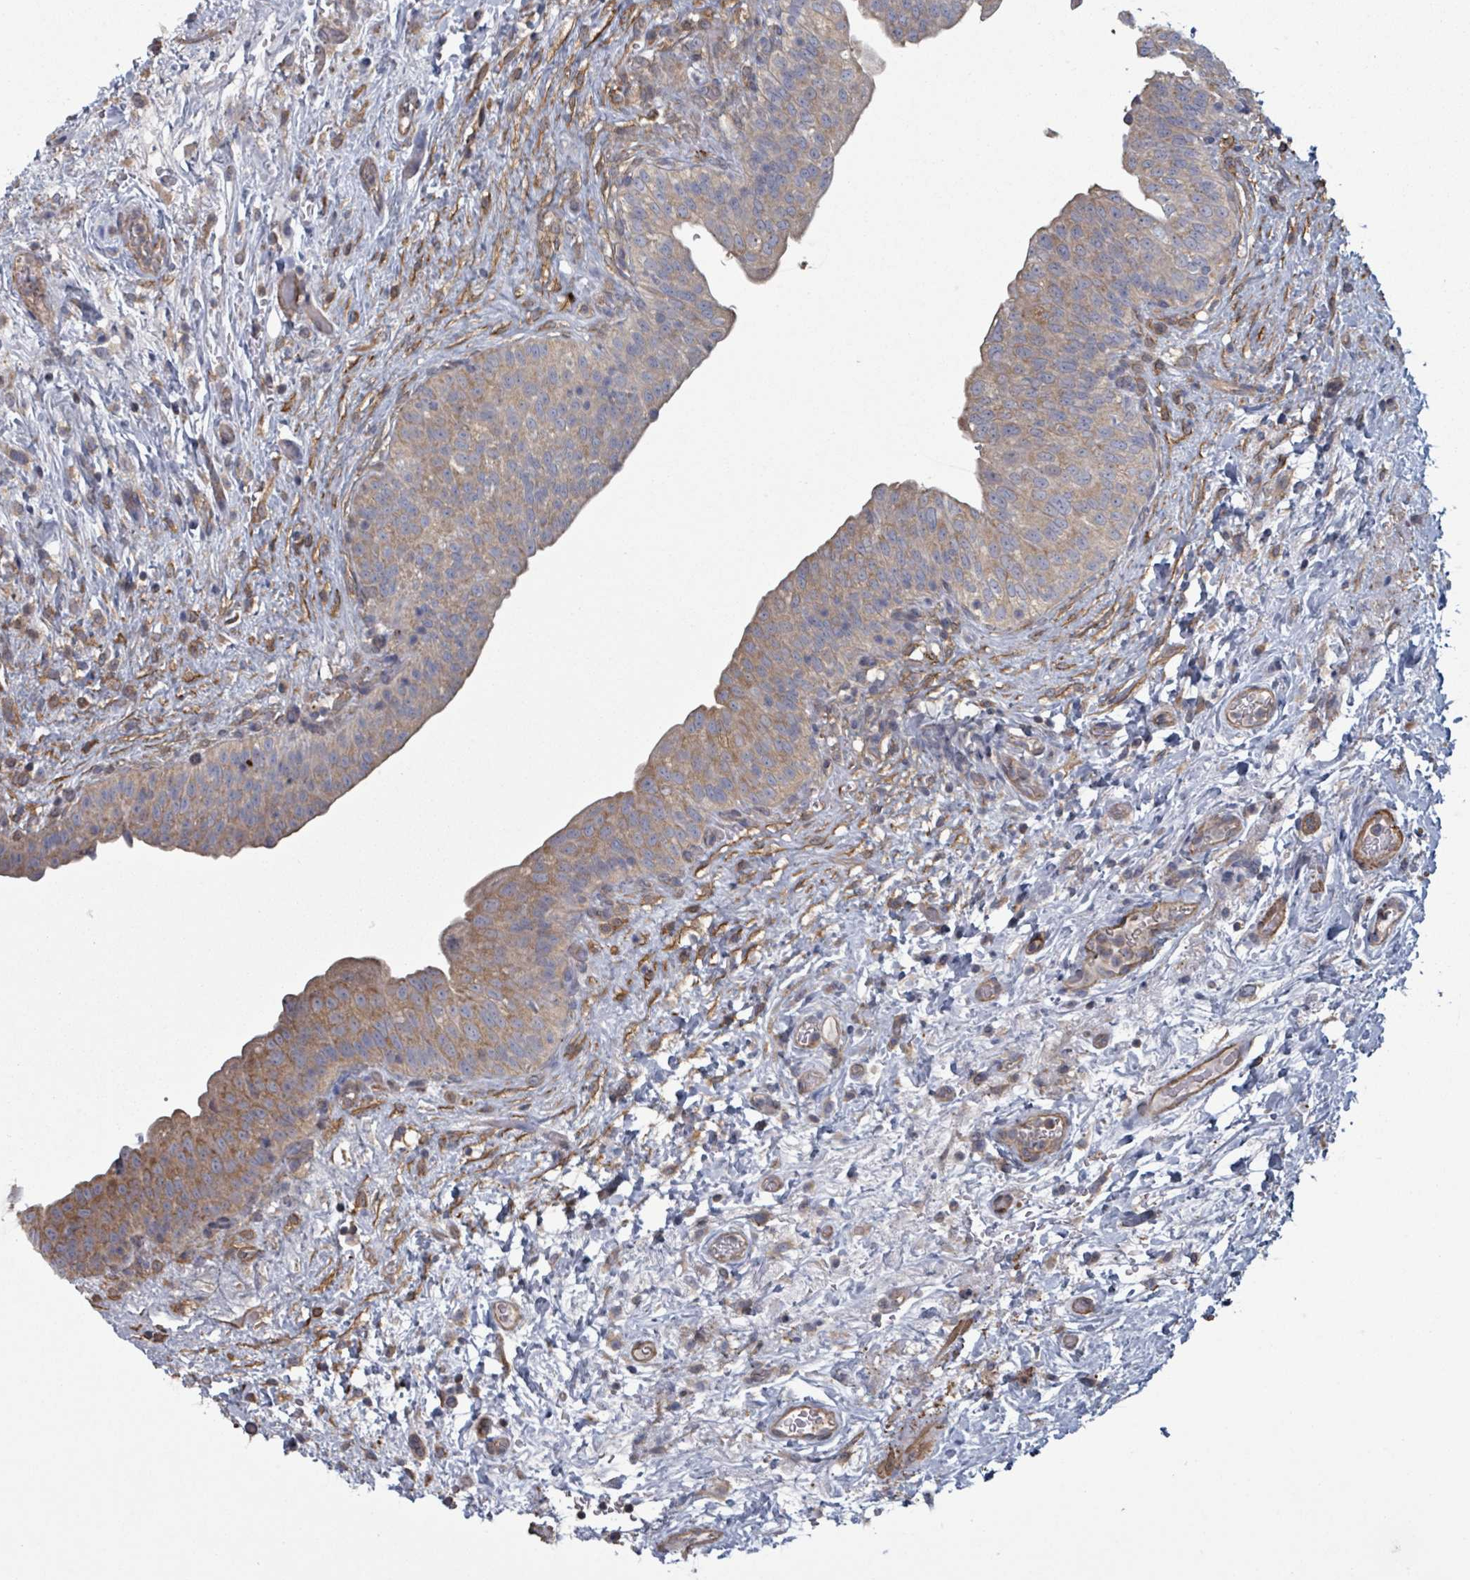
{"staining": {"intensity": "moderate", "quantity": ">75%", "location": "cytoplasmic/membranous"}, "tissue": "urinary bladder", "cell_type": "Urothelial cells", "image_type": "normal", "snomed": [{"axis": "morphology", "description": "Normal tissue, NOS"}, {"axis": "topography", "description": "Urinary bladder"}], "caption": "IHC histopathology image of benign urinary bladder stained for a protein (brown), which reveals medium levels of moderate cytoplasmic/membranous expression in about >75% of urothelial cells.", "gene": "ADCK1", "patient": {"sex": "male", "age": 69}}